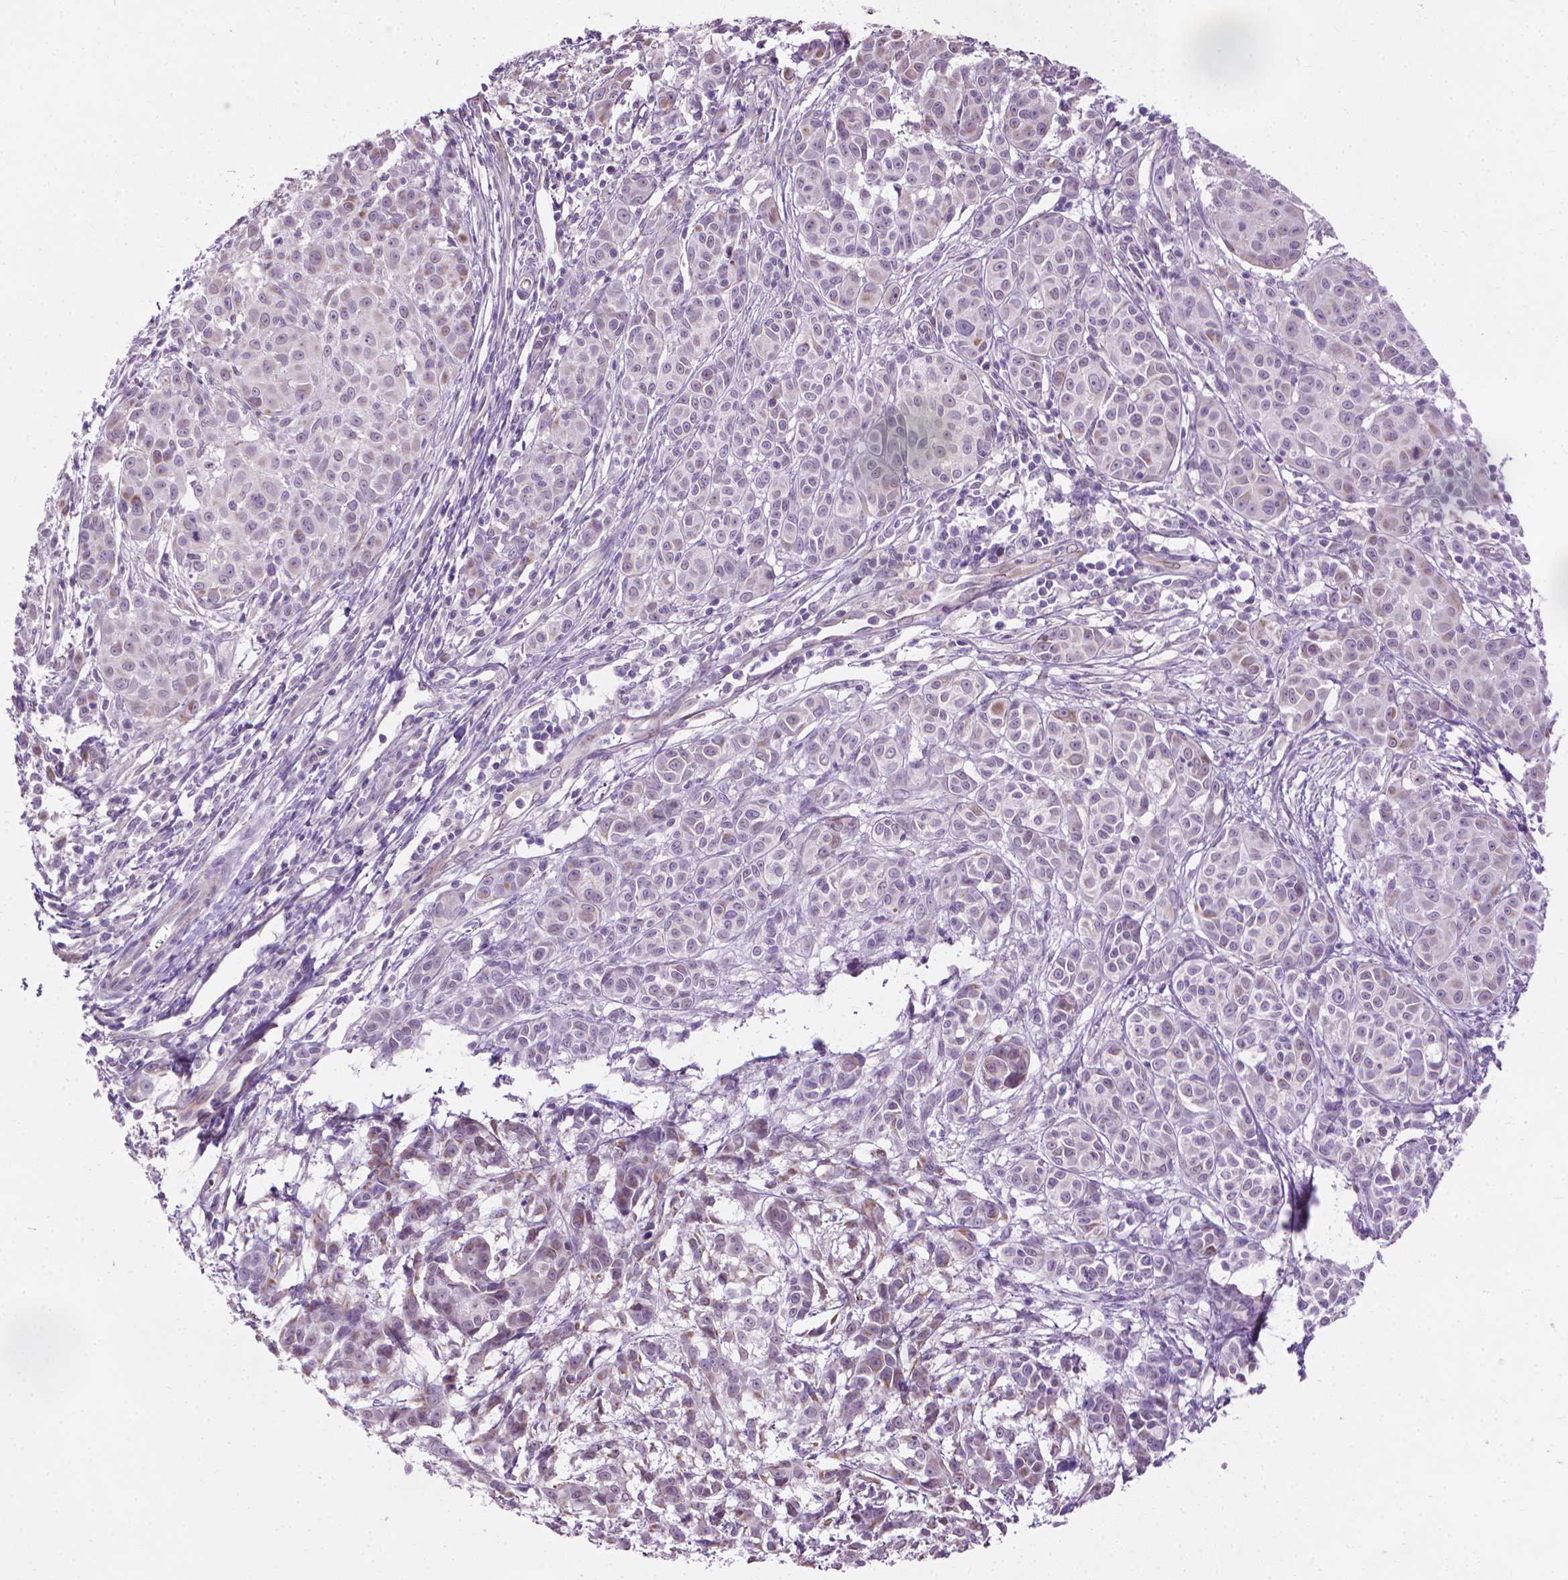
{"staining": {"intensity": "negative", "quantity": "none", "location": "none"}, "tissue": "melanoma", "cell_type": "Tumor cells", "image_type": "cancer", "snomed": [{"axis": "morphology", "description": "Malignant melanoma, NOS"}, {"axis": "topography", "description": "Skin"}], "caption": "High magnification brightfield microscopy of melanoma stained with DAB (brown) and counterstained with hematoxylin (blue): tumor cells show no significant positivity. (Stains: DAB immunohistochemistry (IHC) with hematoxylin counter stain, Microscopy: brightfield microscopy at high magnification).", "gene": "KRT73", "patient": {"sex": "male", "age": 48}}